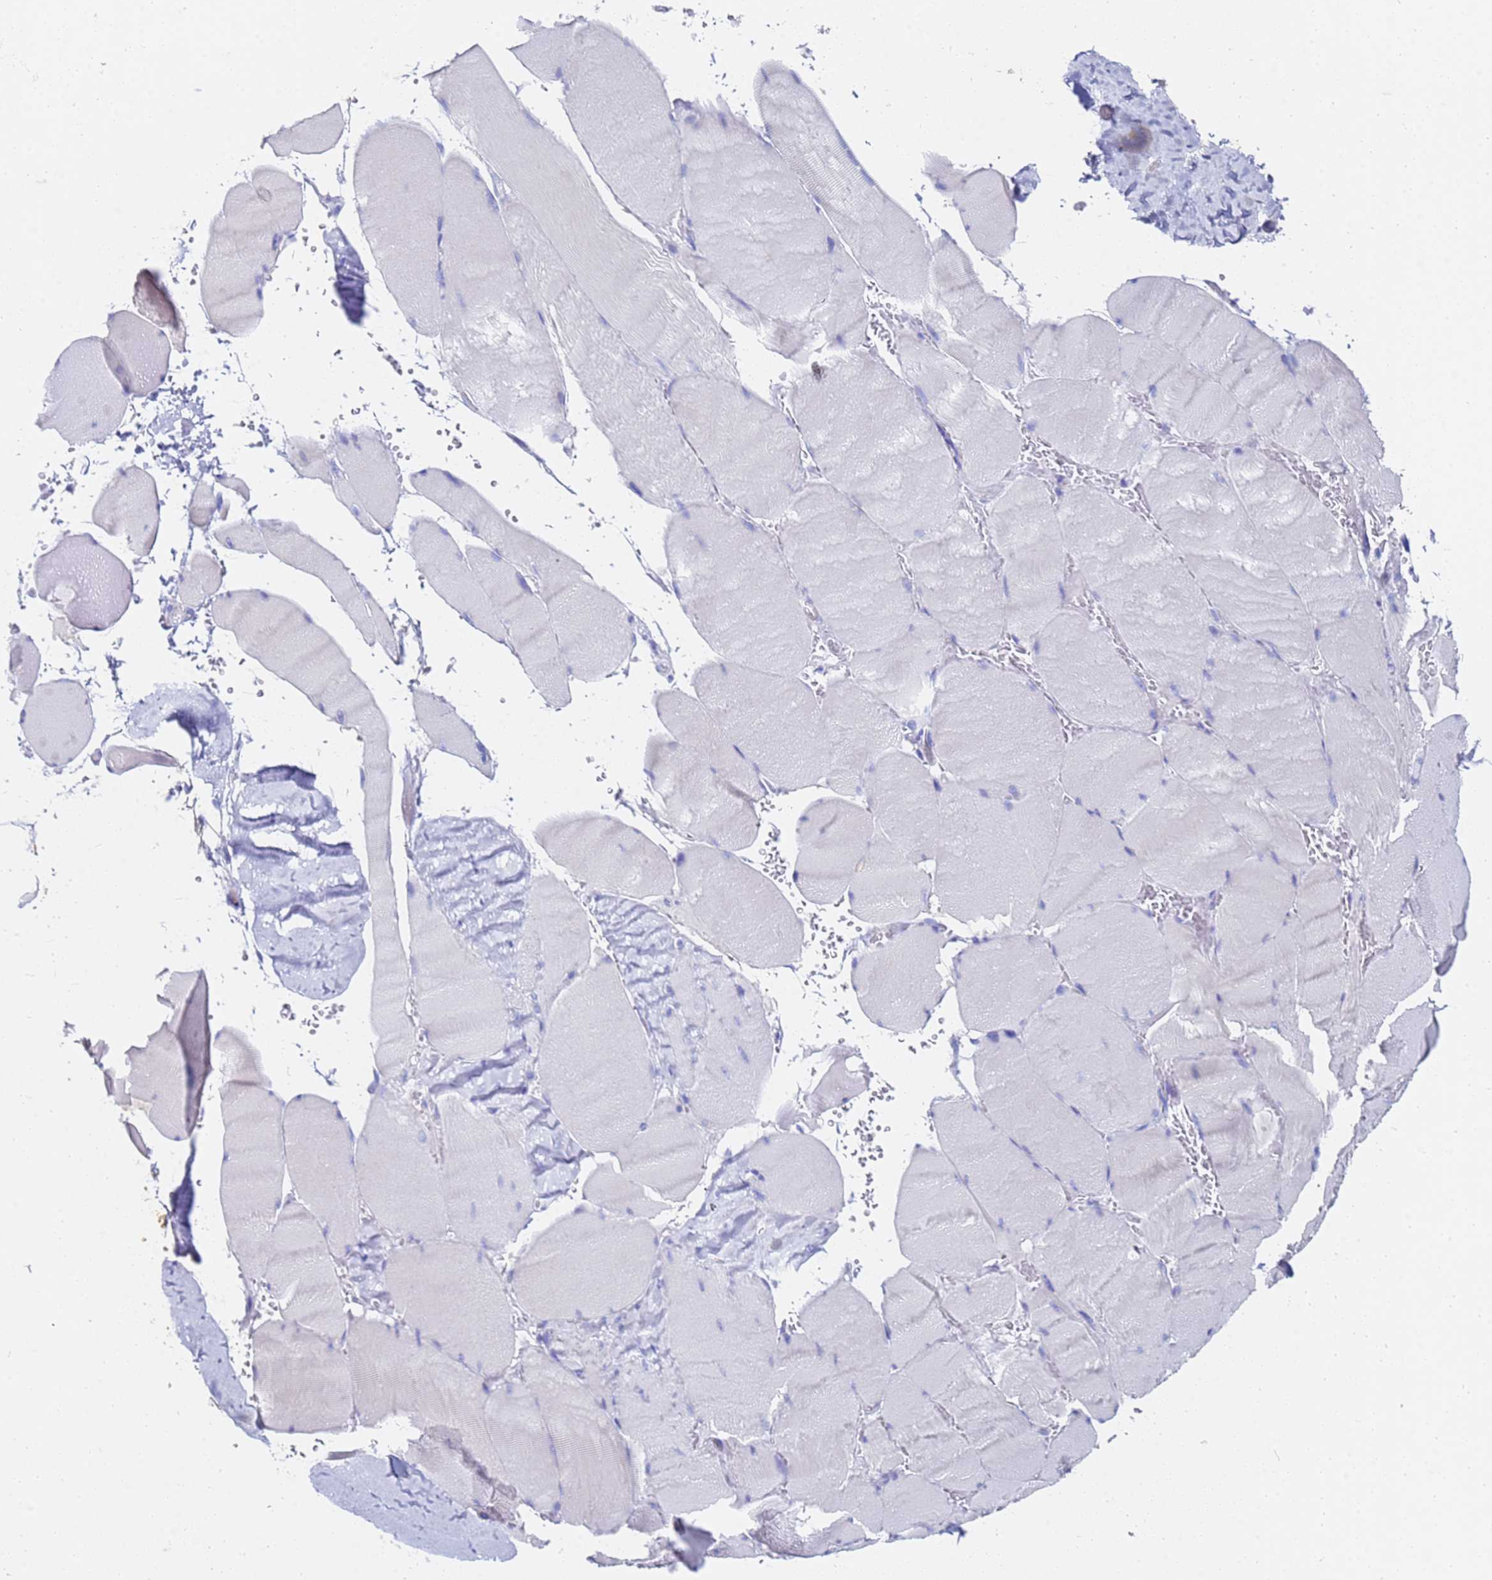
{"staining": {"intensity": "negative", "quantity": "none", "location": "none"}, "tissue": "skeletal muscle", "cell_type": "Myocytes", "image_type": "normal", "snomed": [{"axis": "morphology", "description": "Normal tissue, NOS"}, {"axis": "topography", "description": "Skeletal muscle"}, {"axis": "topography", "description": "Head-Neck"}], "caption": "Immunohistochemistry of unremarkable human skeletal muscle displays no positivity in myocytes.", "gene": "C2orf72", "patient": {"sex": "male", "age": 66}}